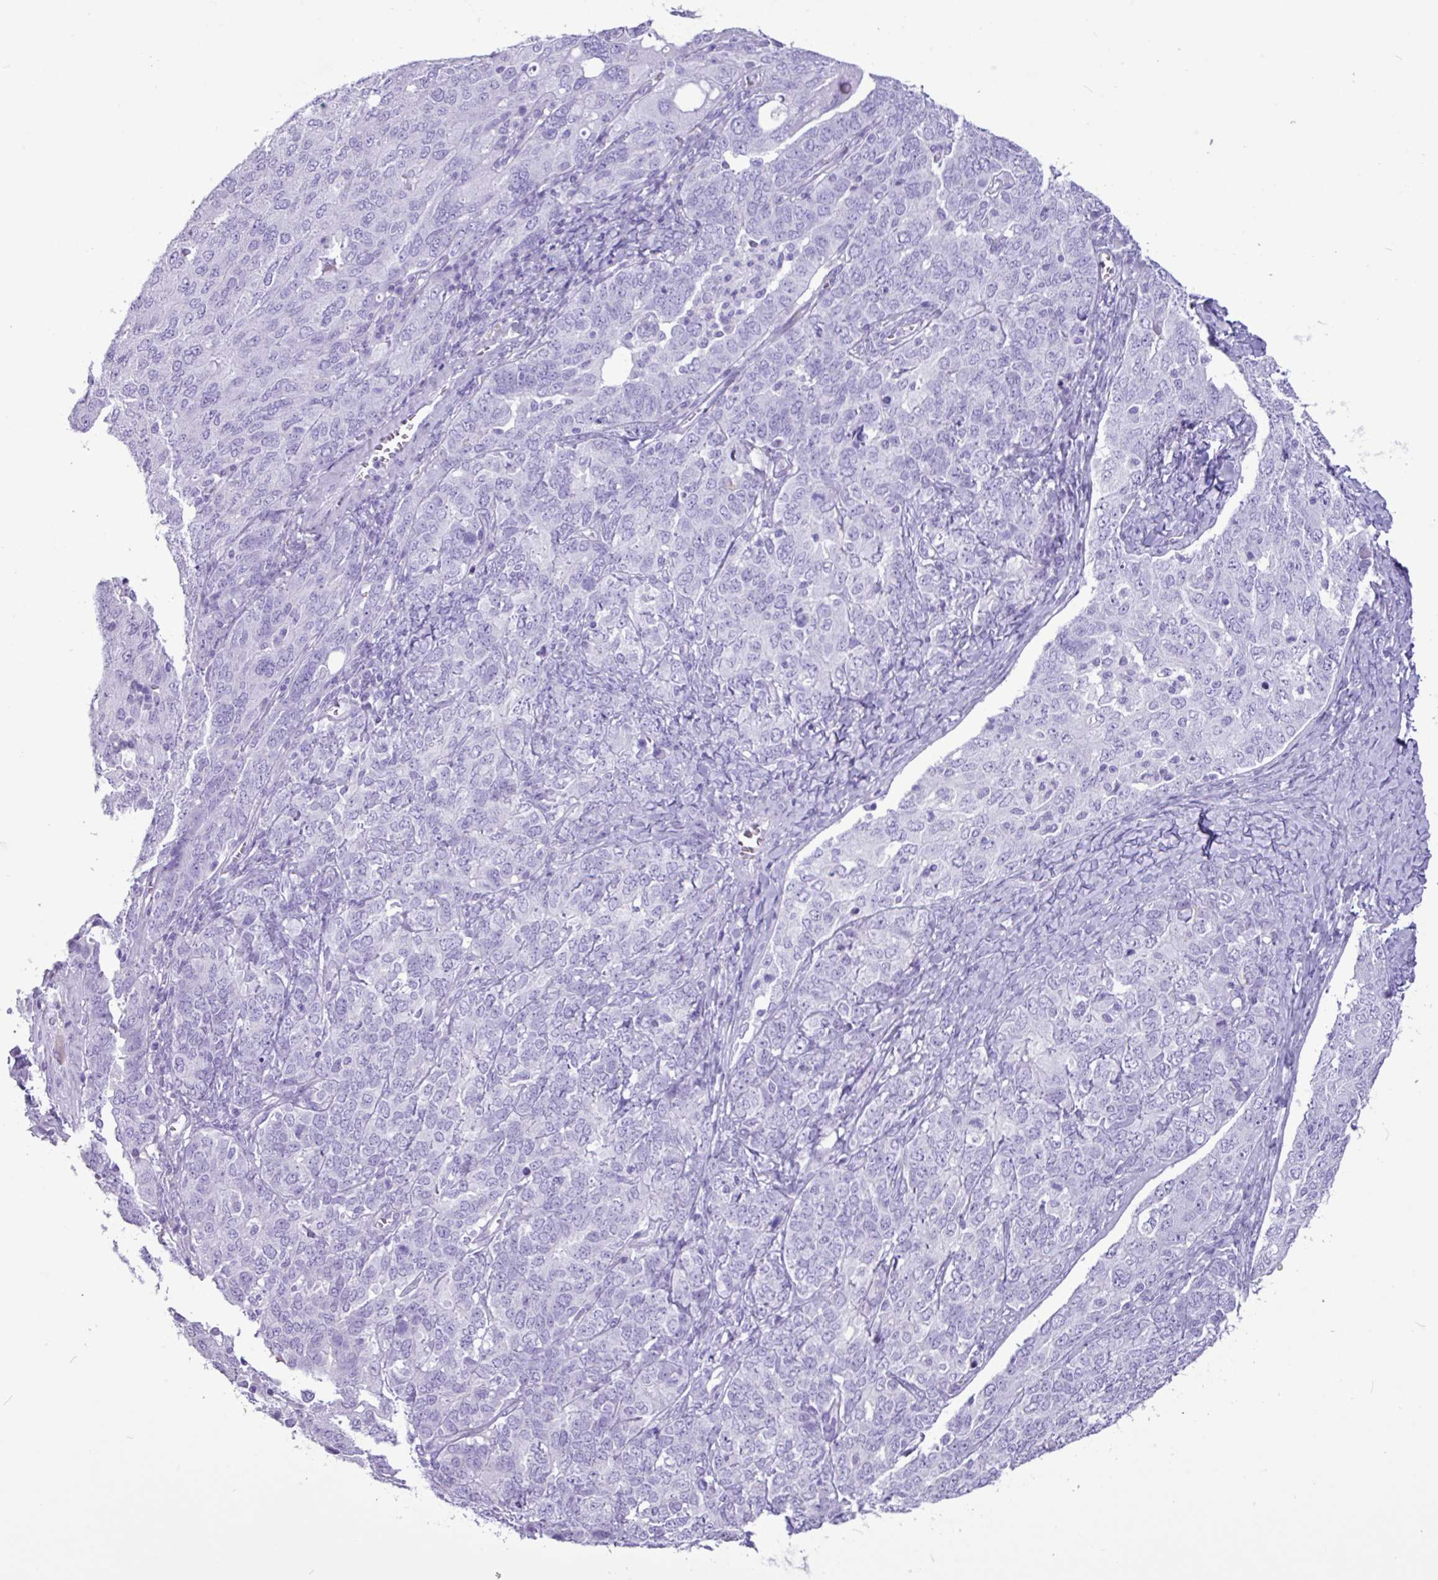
{"staining": {"intensity": "negative", "quantity": "none", "location": "none"}, "tissue": "ovarian cancer", "cell_type": "Tumor cells", "image_type": "cancer", "snomed": [{"axis": "morphology", "description": "Carcinoma, endometroid"}, {"axis": "topography", "description": "Ovary"}], "caption": "This is an IHC image of ovarian cancer (endometroid carcinoma). There is no staining in tumor cells.", "gene": "CKMT2", "patient": {"sex": "female", "age": 62}}